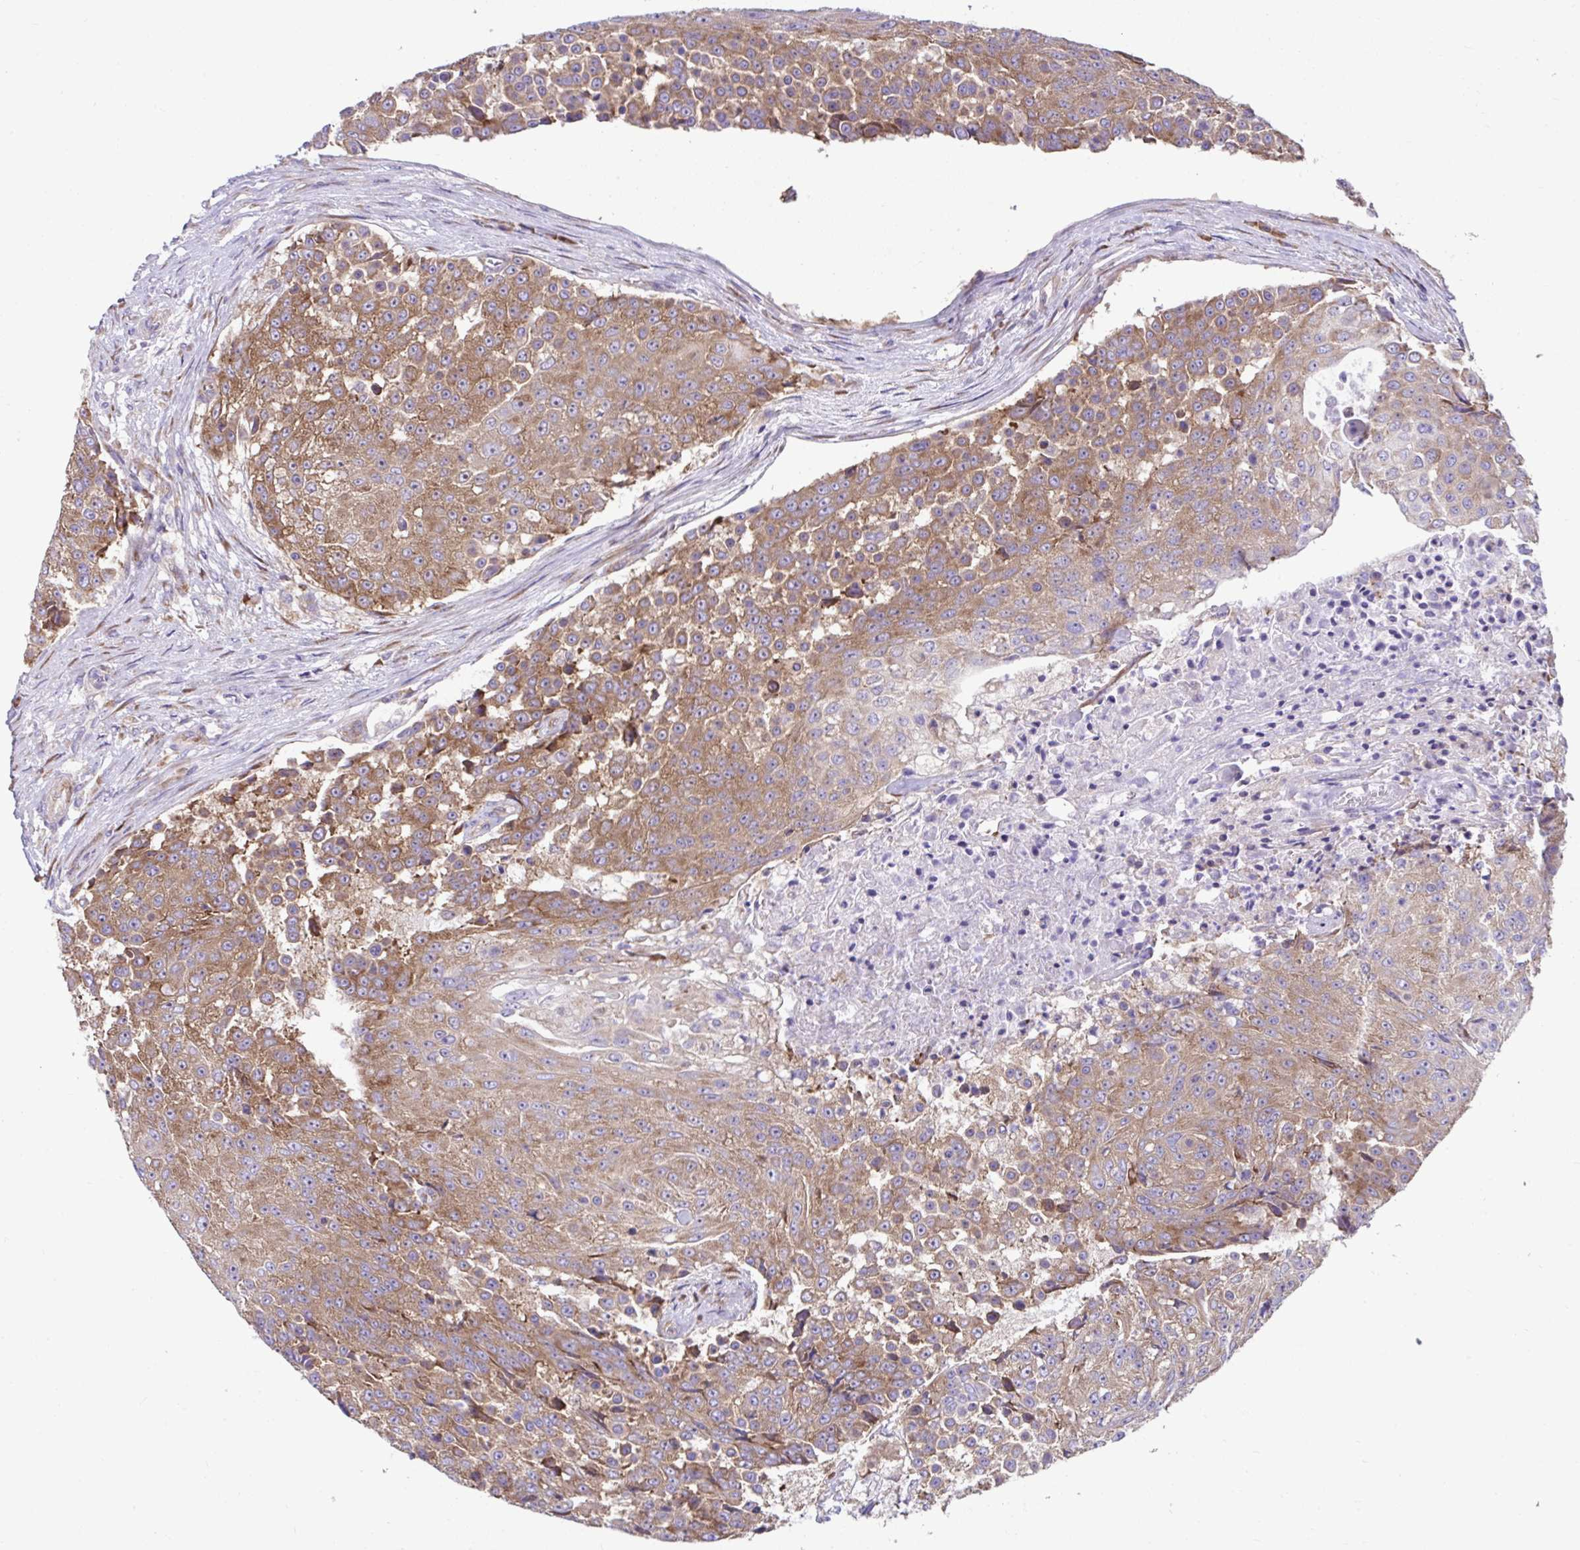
{"staining": {"intensity": "moderate", "quantity": ">75%", "location": "cytoplasmic/membranous"}, "tissue": "urothelial cancer", "cell_type": "Tumor cells", "image_type": "cancer", "snomed": [{"axis": "morphology", "description": "Urothelial carcinoma, High grade"}, {"axis": "topography", "description": "Urinary bladder"}], "caption": "Urothelial cancer was stained to show a protein in brown. There is medium levels of moderate cytoplasmic/membranous staining in about >75% of tumor cells.", "gene": "RPL7", "patient": {"sex": "female", "age": 63}}